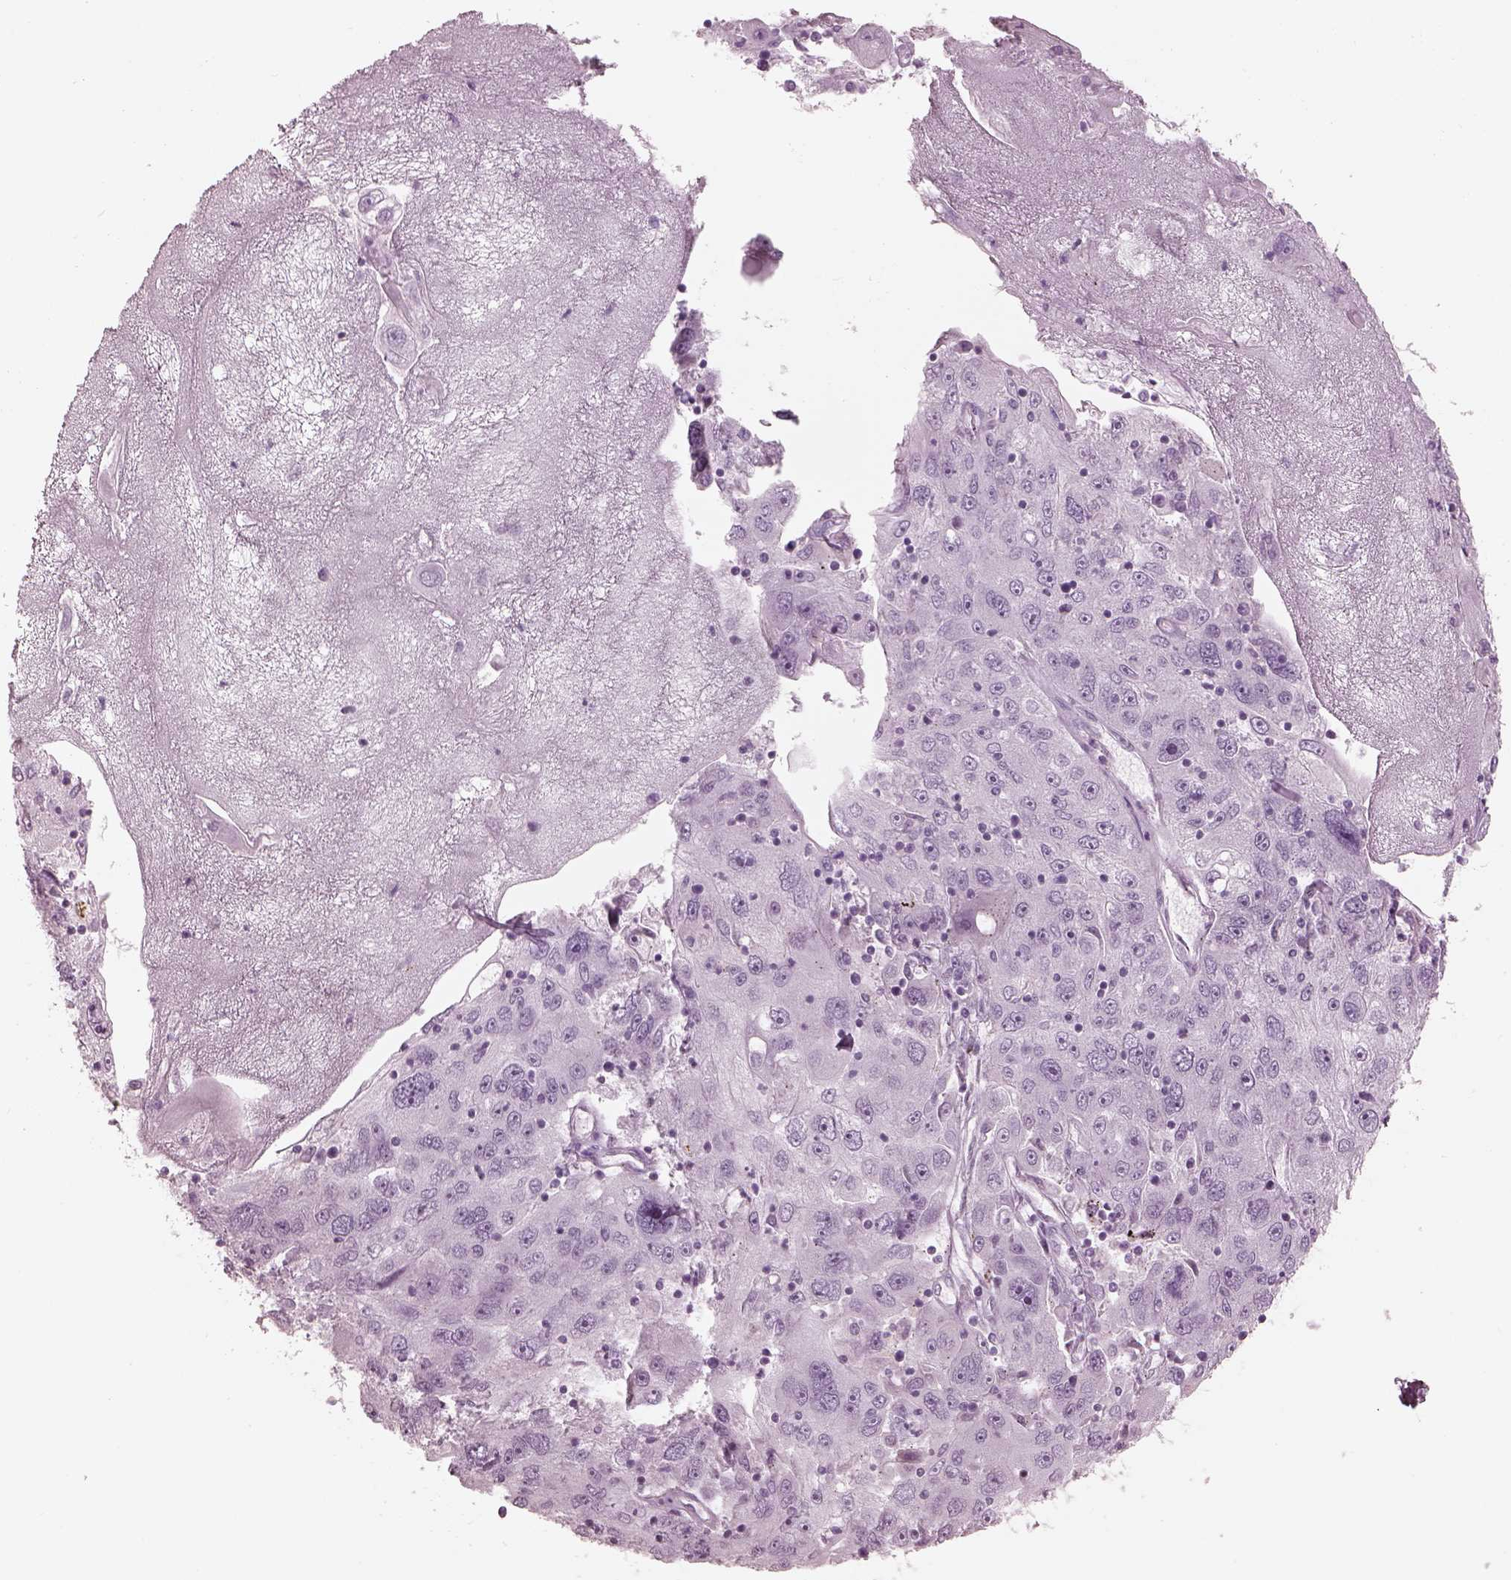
{"staining": {"intensity": "negative", "quantity": "none", "location": "none"}, "tissue": "stomach cancer", "cell_type": "Tumor cells", "image_type": "cancer", "snomed": [{"axis": "morphology", "description": "Adenocarcinoma, NOS"}, {"axis": "topography", "description": "Stomach"}], "caption": "Tumor cells are negative for brown protein staining in adenocarcinoma (stomach).", "gene": "KRTAP24-1", "patient": {"sex": "male", "age": 56}}